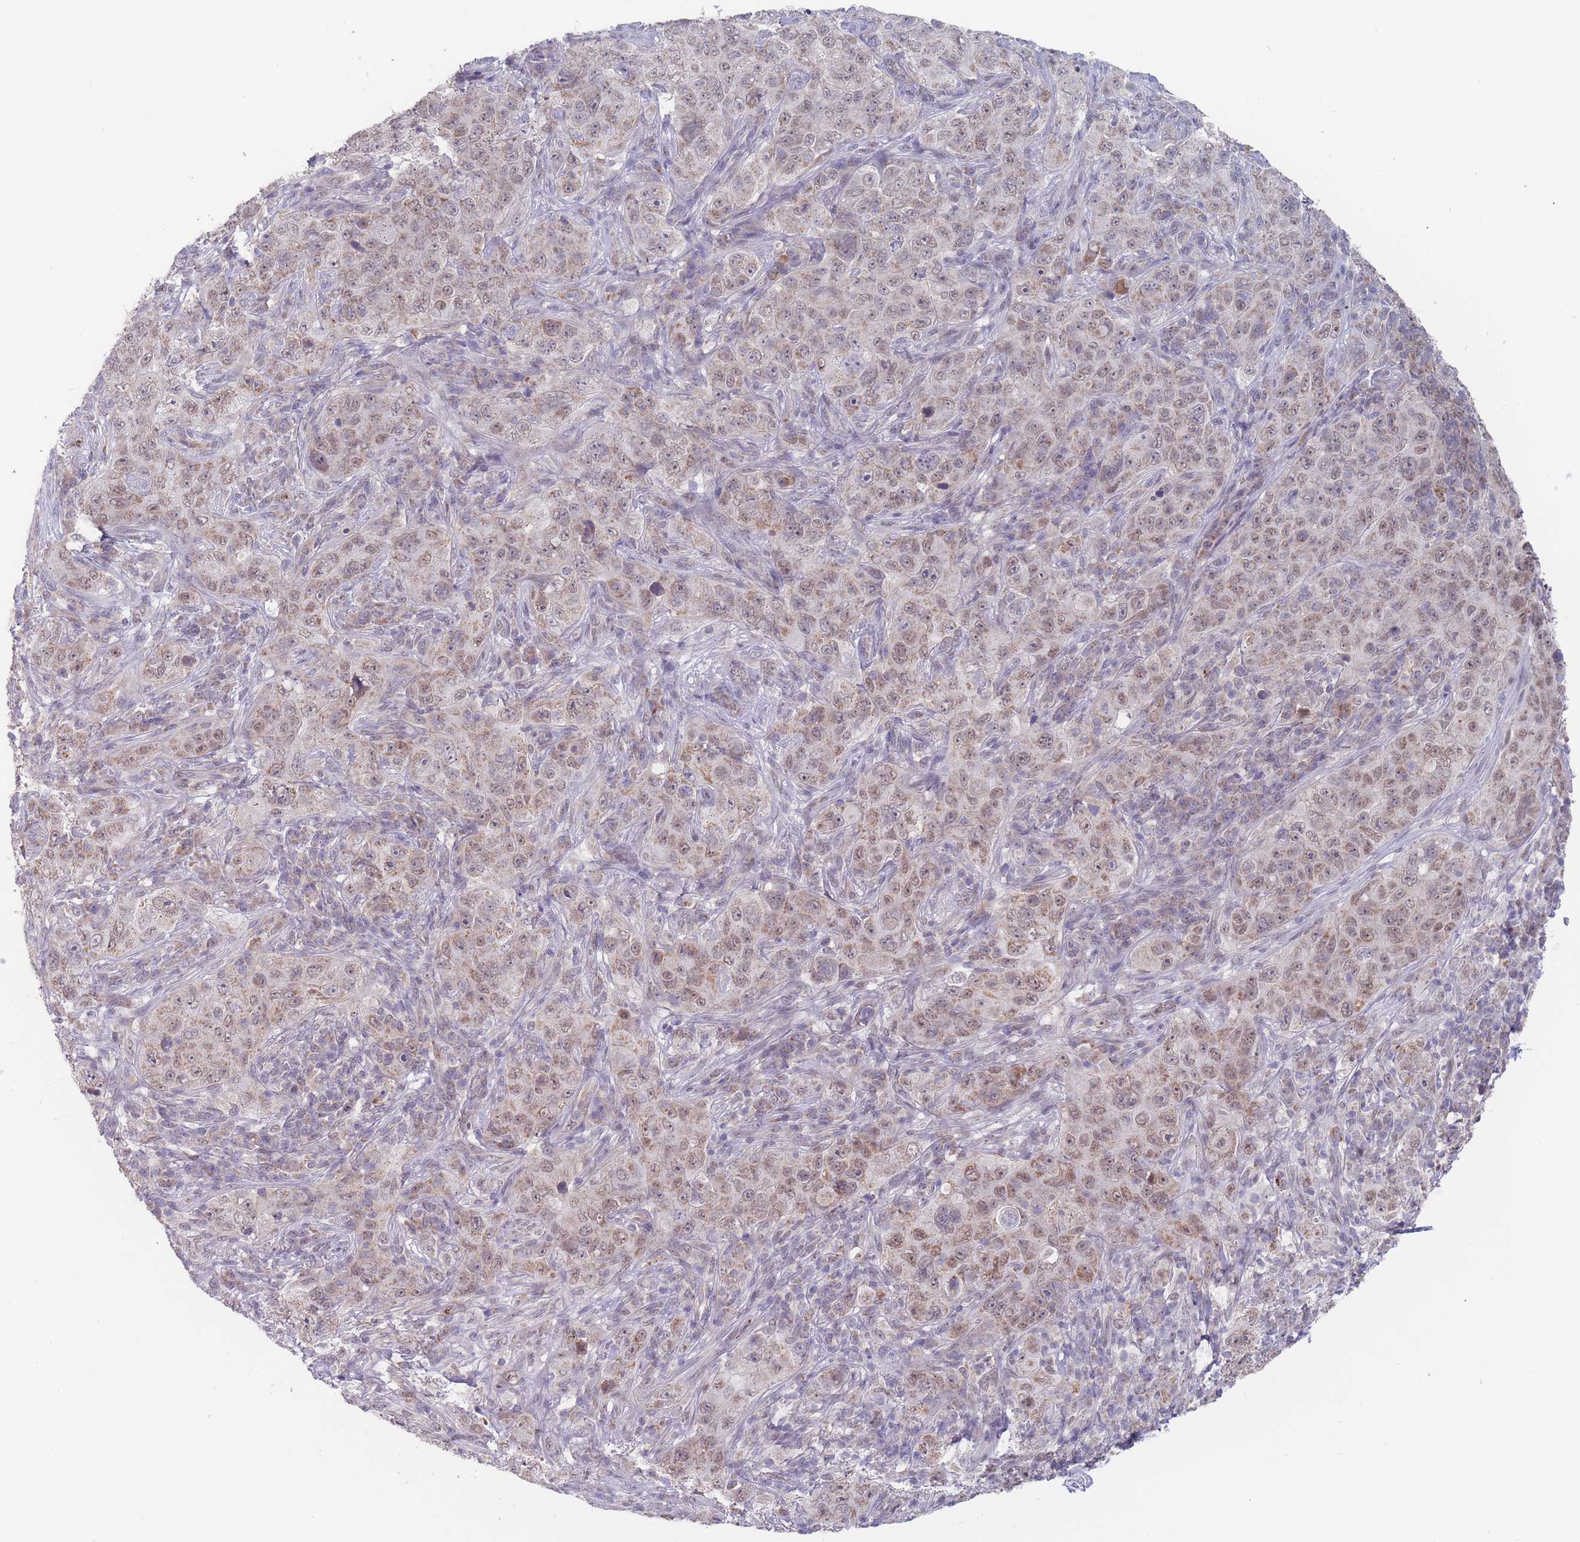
{"staining": {"intensity": "moderate", "quantity": "25%-75%", "location": "cytoplasmic/membranous,nuclear"}, "tissue": "pancreatic cancer", "cell_type": "Tumor cells", "image_type": "cancer", "snomed": [{"axis": "morphology", "description": "Adenocarcinoma, NOS"}, {"axis": "topography", "description": "Pancreas"}], "caption": "Immunohistochemistry (IHC) photomicrograph of human pancreatic cancer (adenocarcinoma) stained for a protein (brown), which displays medium levels of moderate cytoplasmic/membranous and nuclear expression in about 25%-75% of tumor cells.", "gene": "PEX7", "patient": {"sex": "male", "age": 68}}